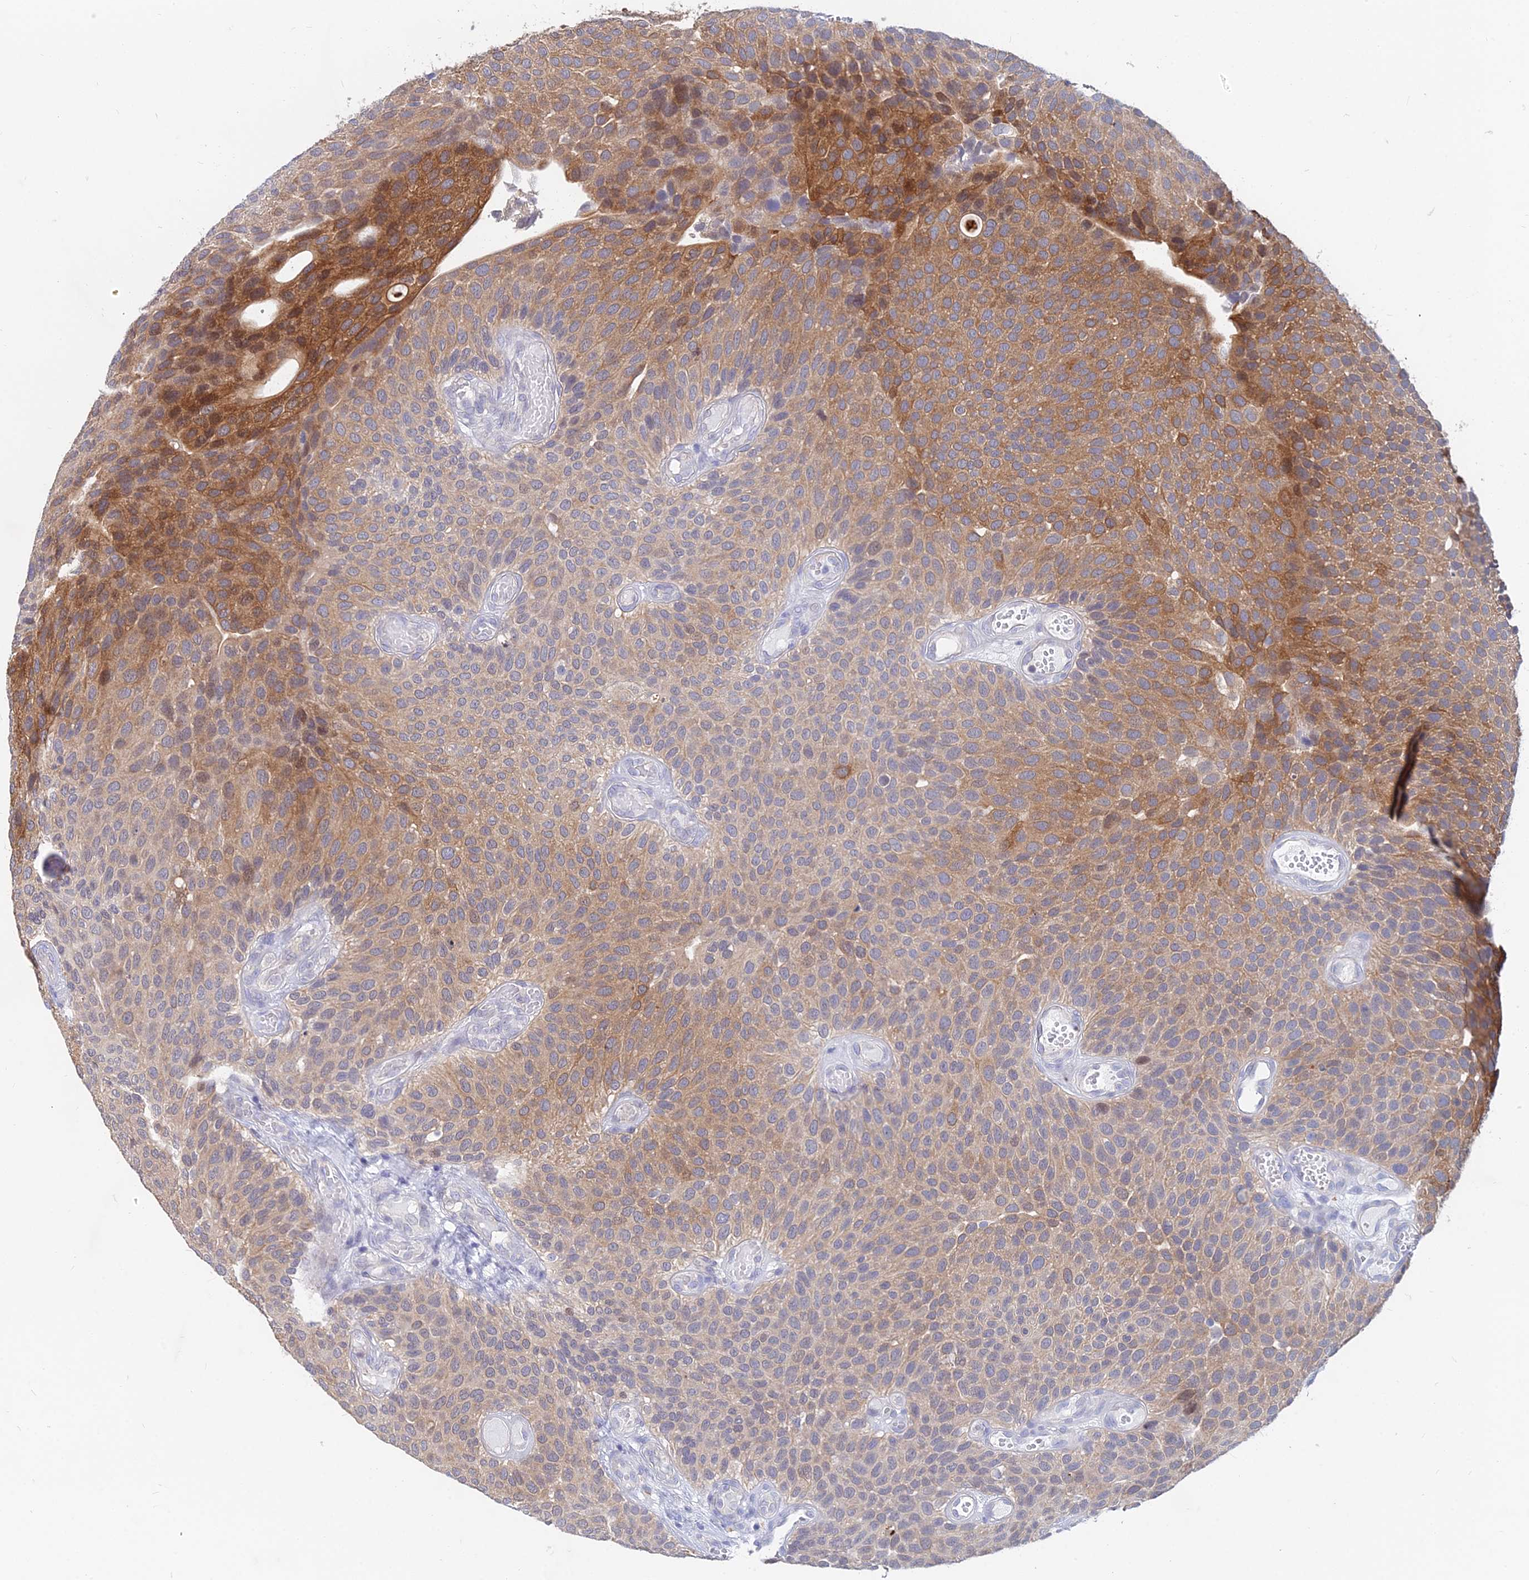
{"staining": {"intensity": "moderate", "quantity": "25%-75%", "location": "cytoplasmic/membranous,nuclear"}, "tissue": "urothelial cancer", "cell_type": "Tumor cells", "image_type": "cancer", "snomed": [{"axis": "morphology", "description": "Urothelial carcinoma, Low grade"}, {"axis": "topography", "description": "Urinary bladder"}], "caption": "Immunohistochemistry (IHC) image of urothelial cancer stained for a protein (brown), which reveals medium levels of moderate cytoplasmic/membranous and nuclear staining in approximately 25%-75% of tumor cells.", "gene": "B3GALT4", "patient": {"sex": "male", "age": 89}}